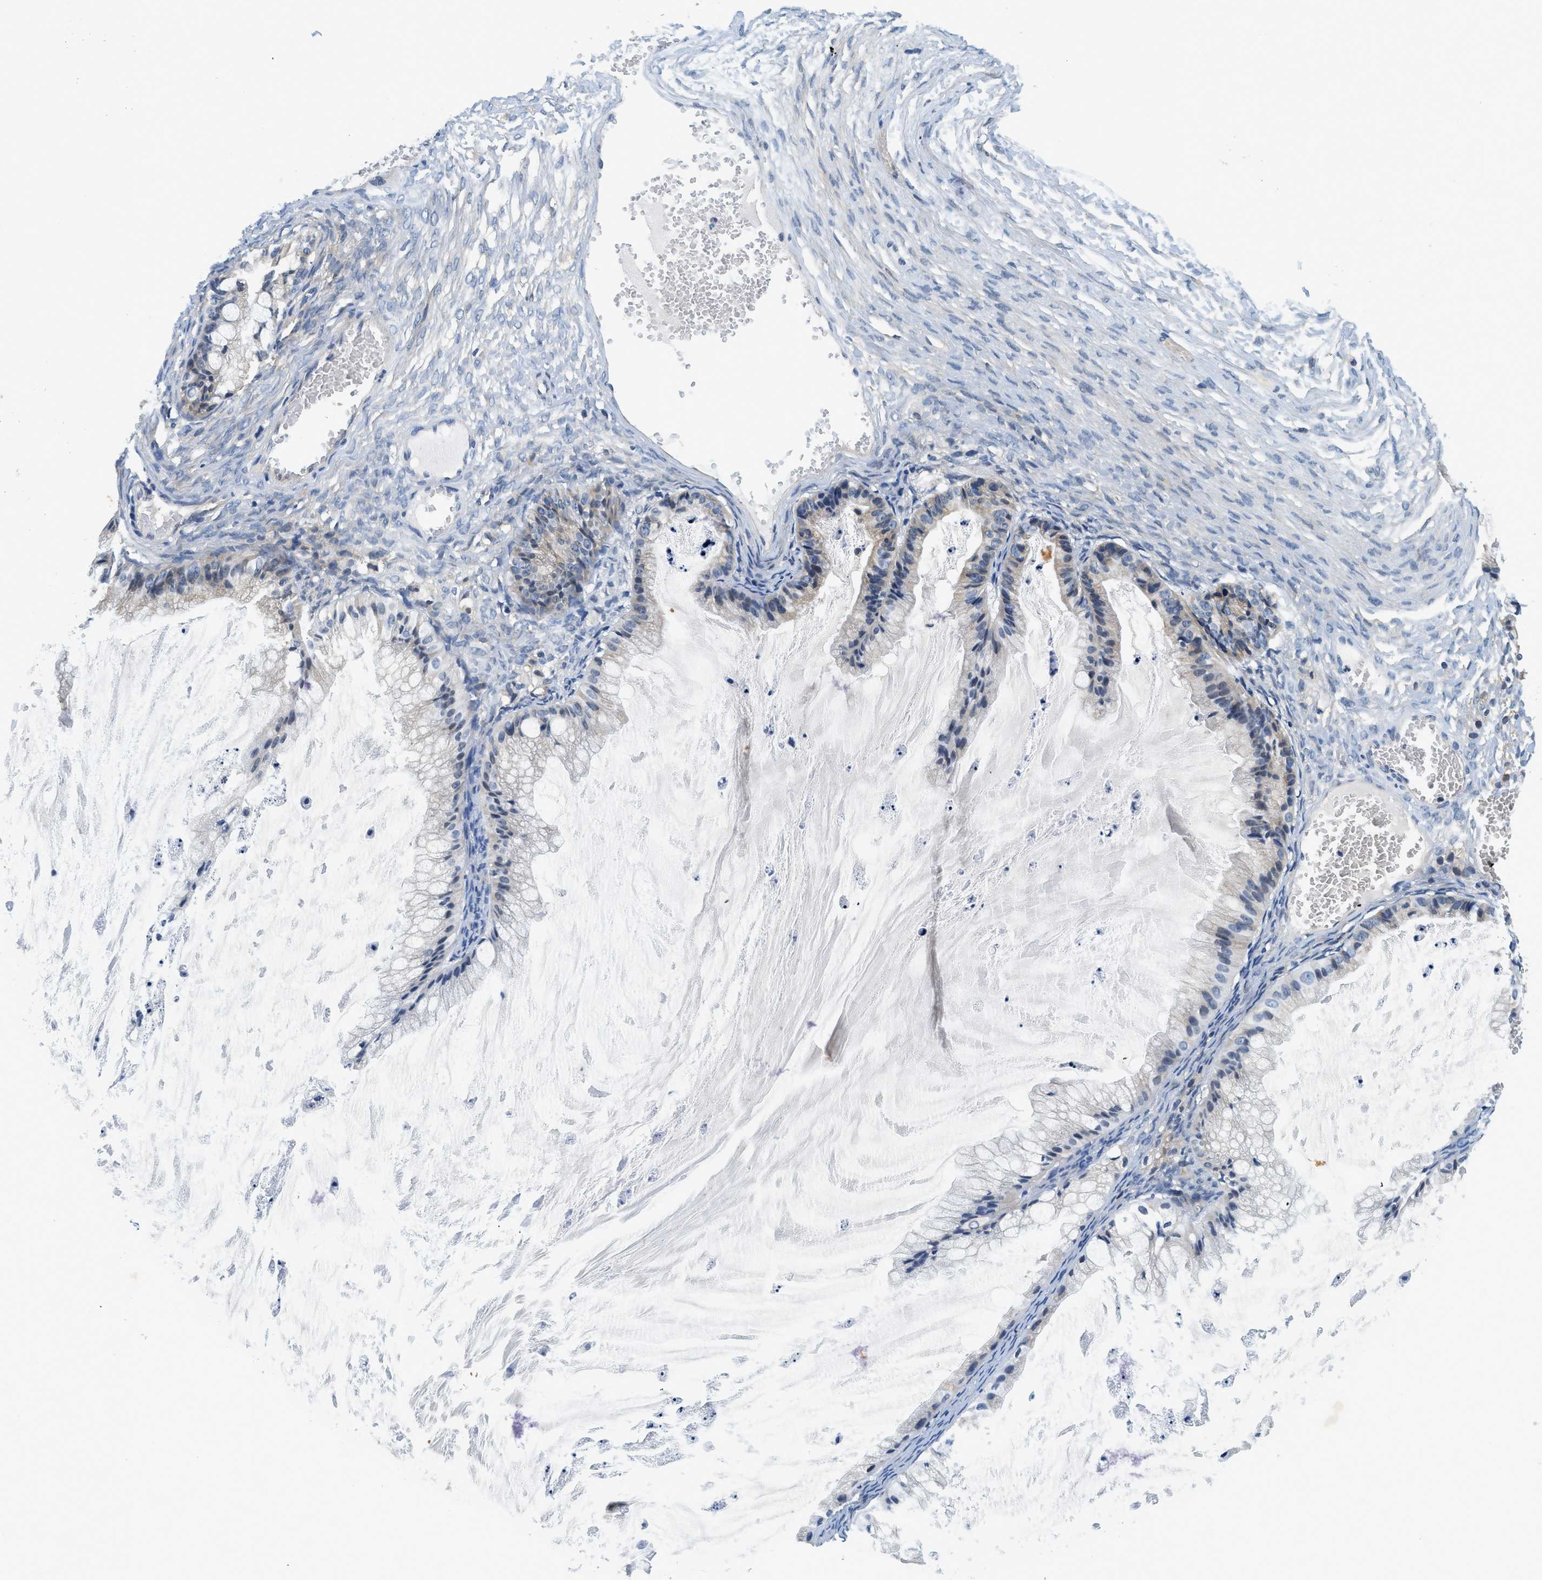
{"staining": {"intensity": "weak", "quantity": "<25%", "location": "cytoplasmic/membranous"}, "tissue": "ovarian cancer", "cell_type": "Tumor cells", "image_type": "cancer", "snomed": [{"axis": "morphology", "description": "Cystadenocarcinoma, mucinous, NOS"}, {"axis": "topography", "description": "Ovary"}], "caption": "This is an immunohistochemistry (IHC) histopathology image of ovarian cancer. There is no staining in tumor cells.", "gene": "ALDH3A2", "patient": {"sex": "female", "age": 57}}